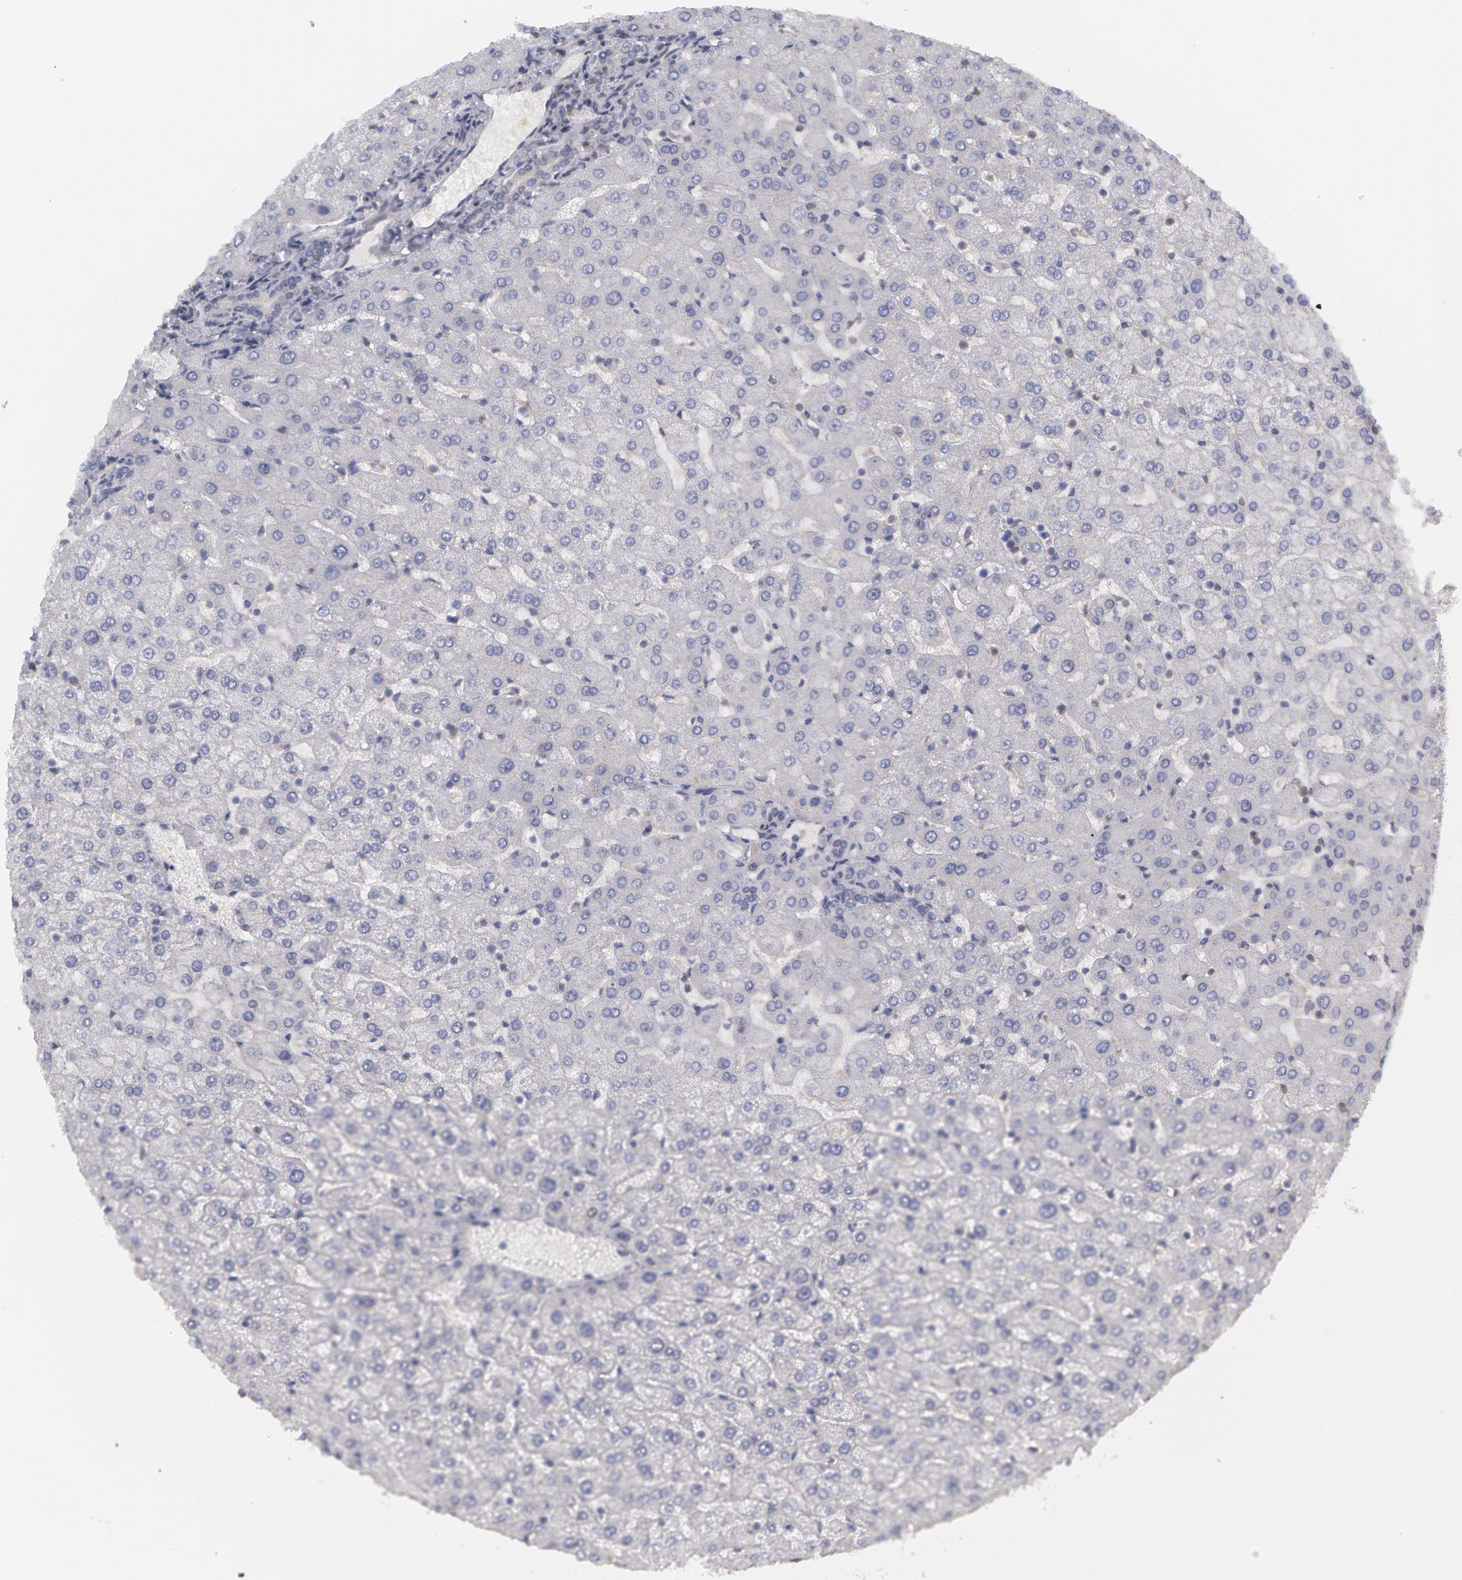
{"staining": {"intensity": "negative", "quantity": "none", "location": "none"}, "tissue": "liver", "cell_type": "Cholangiocytes", "image_type": "normal", "snomed": [{"axis": "morphology", "description": "Normal tissue, NOS"}, {"axis": "morphology", "description": "Fibrosis, NOS"}, {"axis": "topography", "description": "Liver"}], "caption": "There is no significant positivity in cholangiocytes of liver. (Immunohistochemistry, brightfield microscopy, high magnification).", "gene": "TXNRD1", "patient": {"sex": "female", "age": 29}}